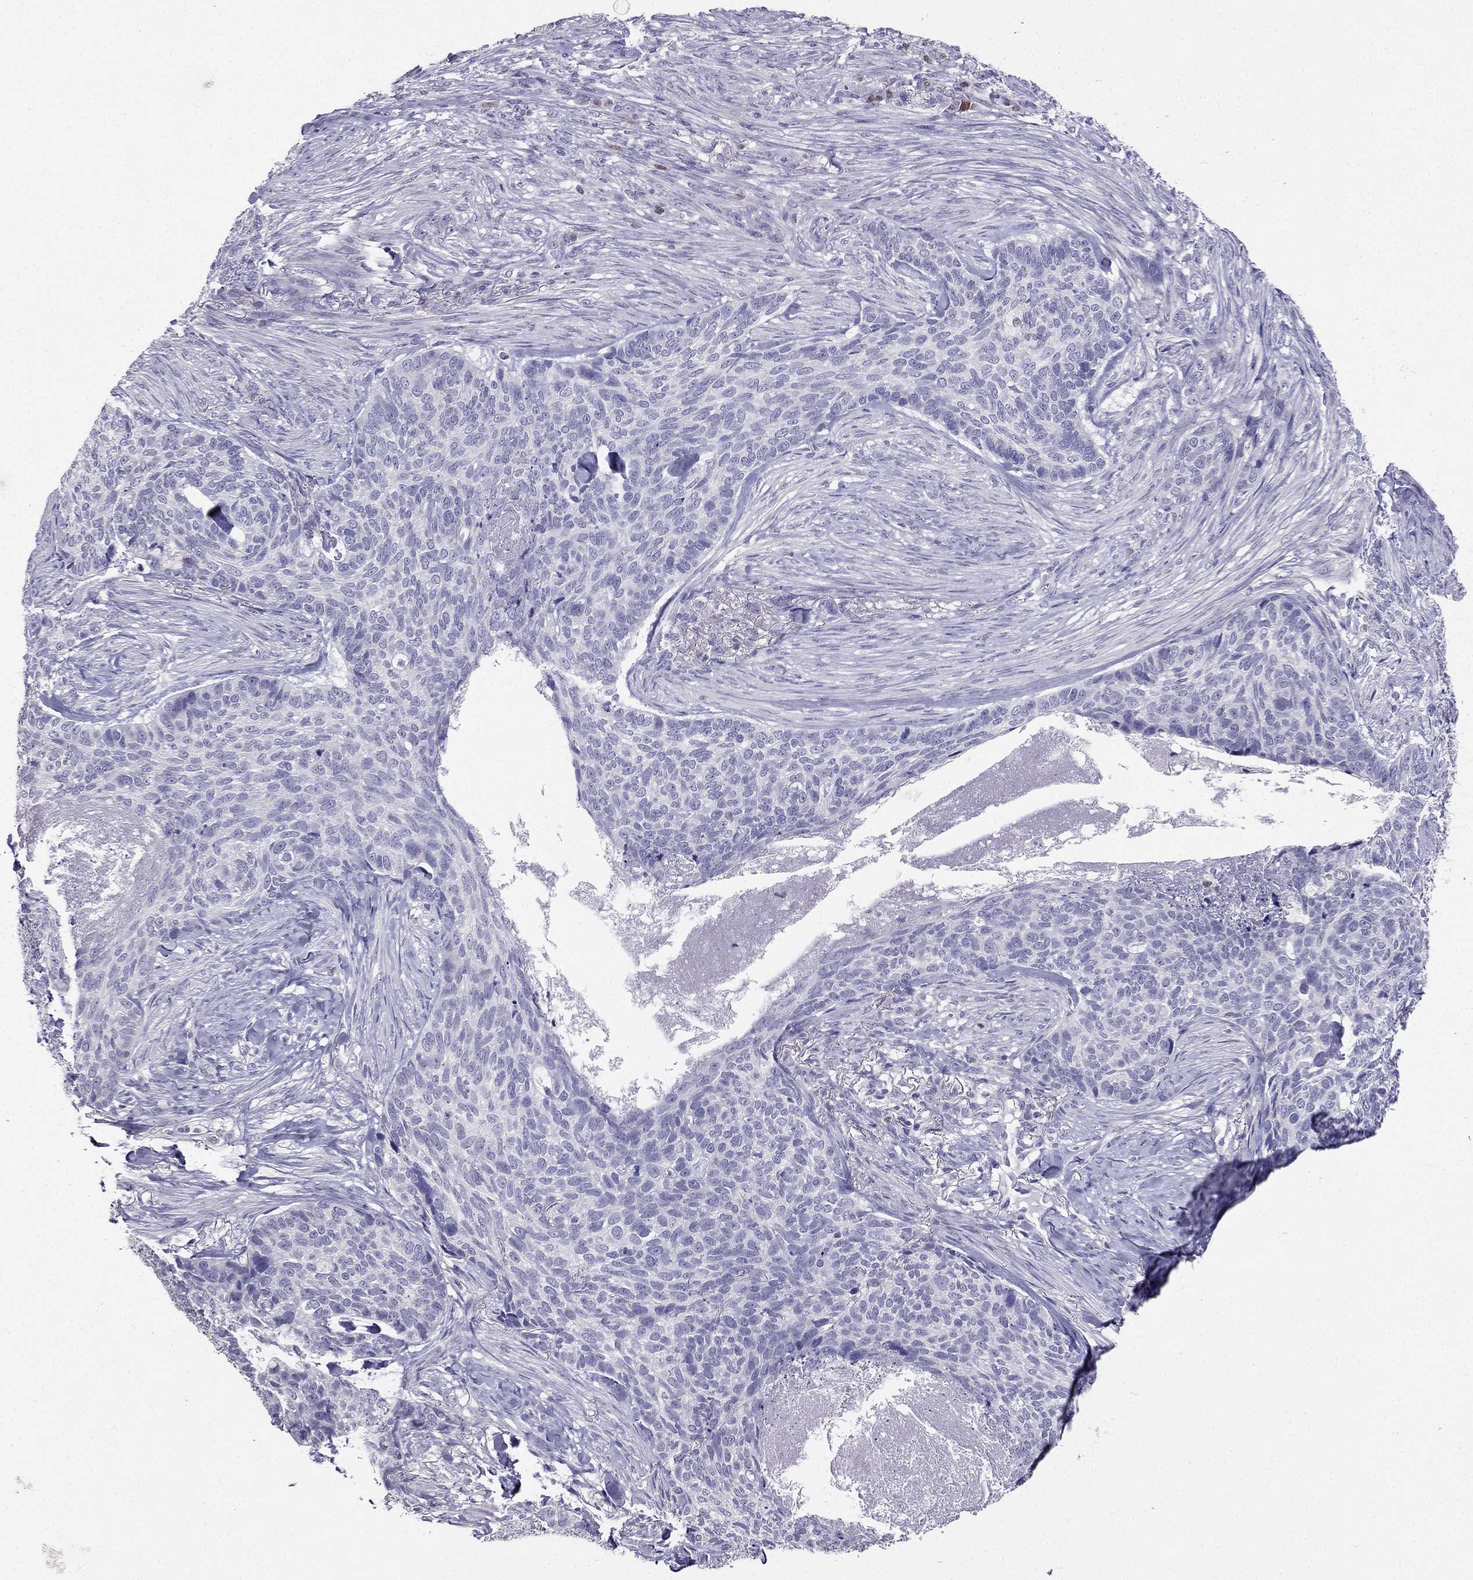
{"staining": {"intensity": "negative", "quantity": "none", "location": "none"}, "tissue": "skin cancer", "cell_type": "Tumor cells", "image_type": "cancer", "snomed": [{"axis": "morphology", "description": "Basal cell carcinoma"}, {"axis": "topography", "description": "Skin"}], "caption": "Tumor cells show no significant protein staining in skin cancer (basal cell carcinoma).", "gene": "ARID3A", "patient": {"sex": "female", "age": 69}}